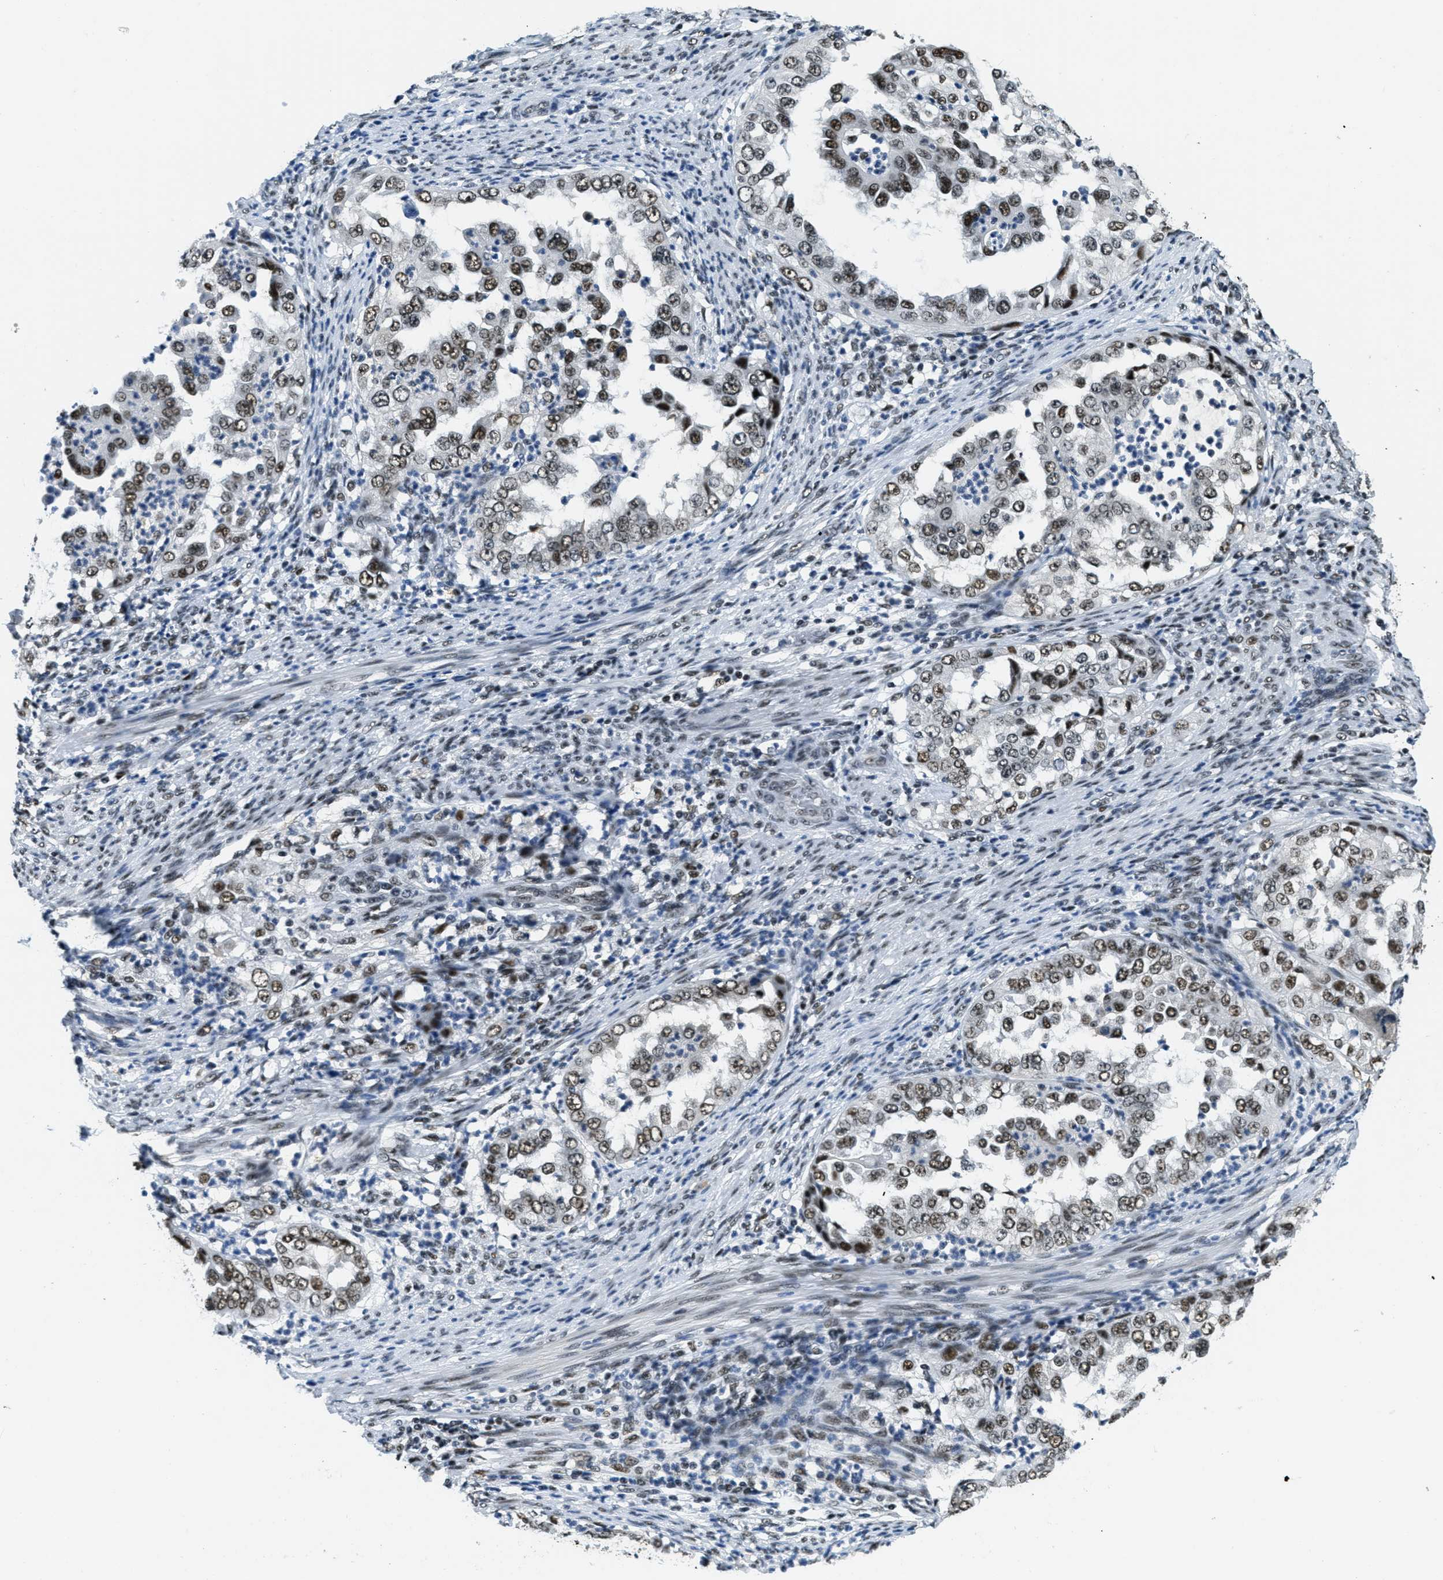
{"staining": {"intensity": "moderate", "quantity": ">75%", "location": "nuclear"}, "tissue": "endometrial cancer", "cell_type": "Tumor cells", "image_type": "cancer", "snomed": [{"axis": "morphology", "description": "Adenocarcinoma, NOS"}, {"axis": "topography", "description": "Endometrium"}], "caption": "Endometrial cancer was stained to show a protein in brown. There is medium levels of moderate nuclear positivity in approximately >75% of tumor cells. (DAB (3,3'-diaminobenzidine) = brown stain, brightfield microscopy at high magnification).", "gene": "SSB", "patient": {"sex": "female", "age": 85}}